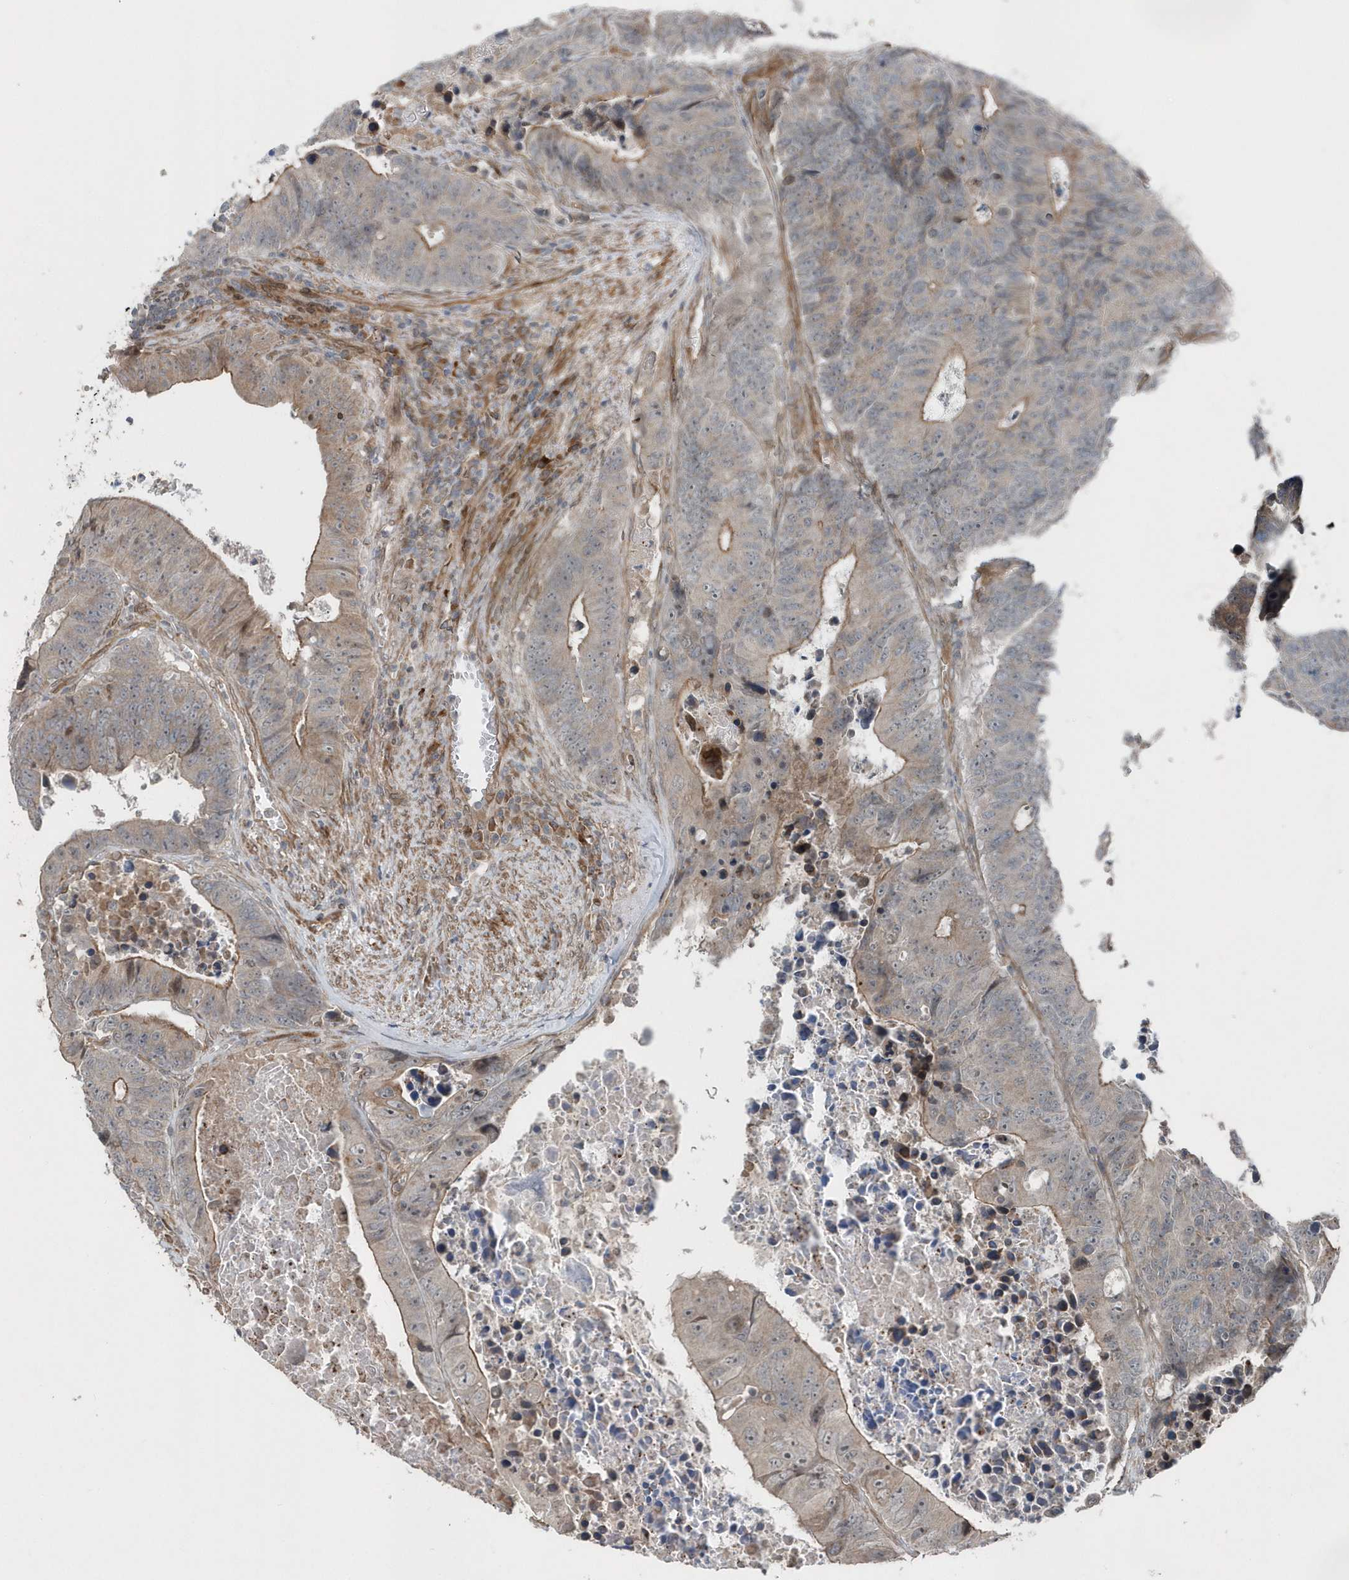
{"staining": {"intensity": "weak", "quantity": "25%-75%", "location": "cytoplasmic/membranous"}, "tissue": "colorectal cancer", "cell_type": "Tumor cells", "image_type": "cancer", "snomed": [{"axis": "morphology", "description": "Adenocarcinoma, NOS"}, {"axis": "topography", "description": "Colon"}], "caption": "This is an image of immunohistochemistry (IHC) staining of colorectal cancer, which shows weak positivity in the cytoplasmic/membranous of tumor cells.", "gene": "MCC", "patient": {"sex": "male", "age": 87}}